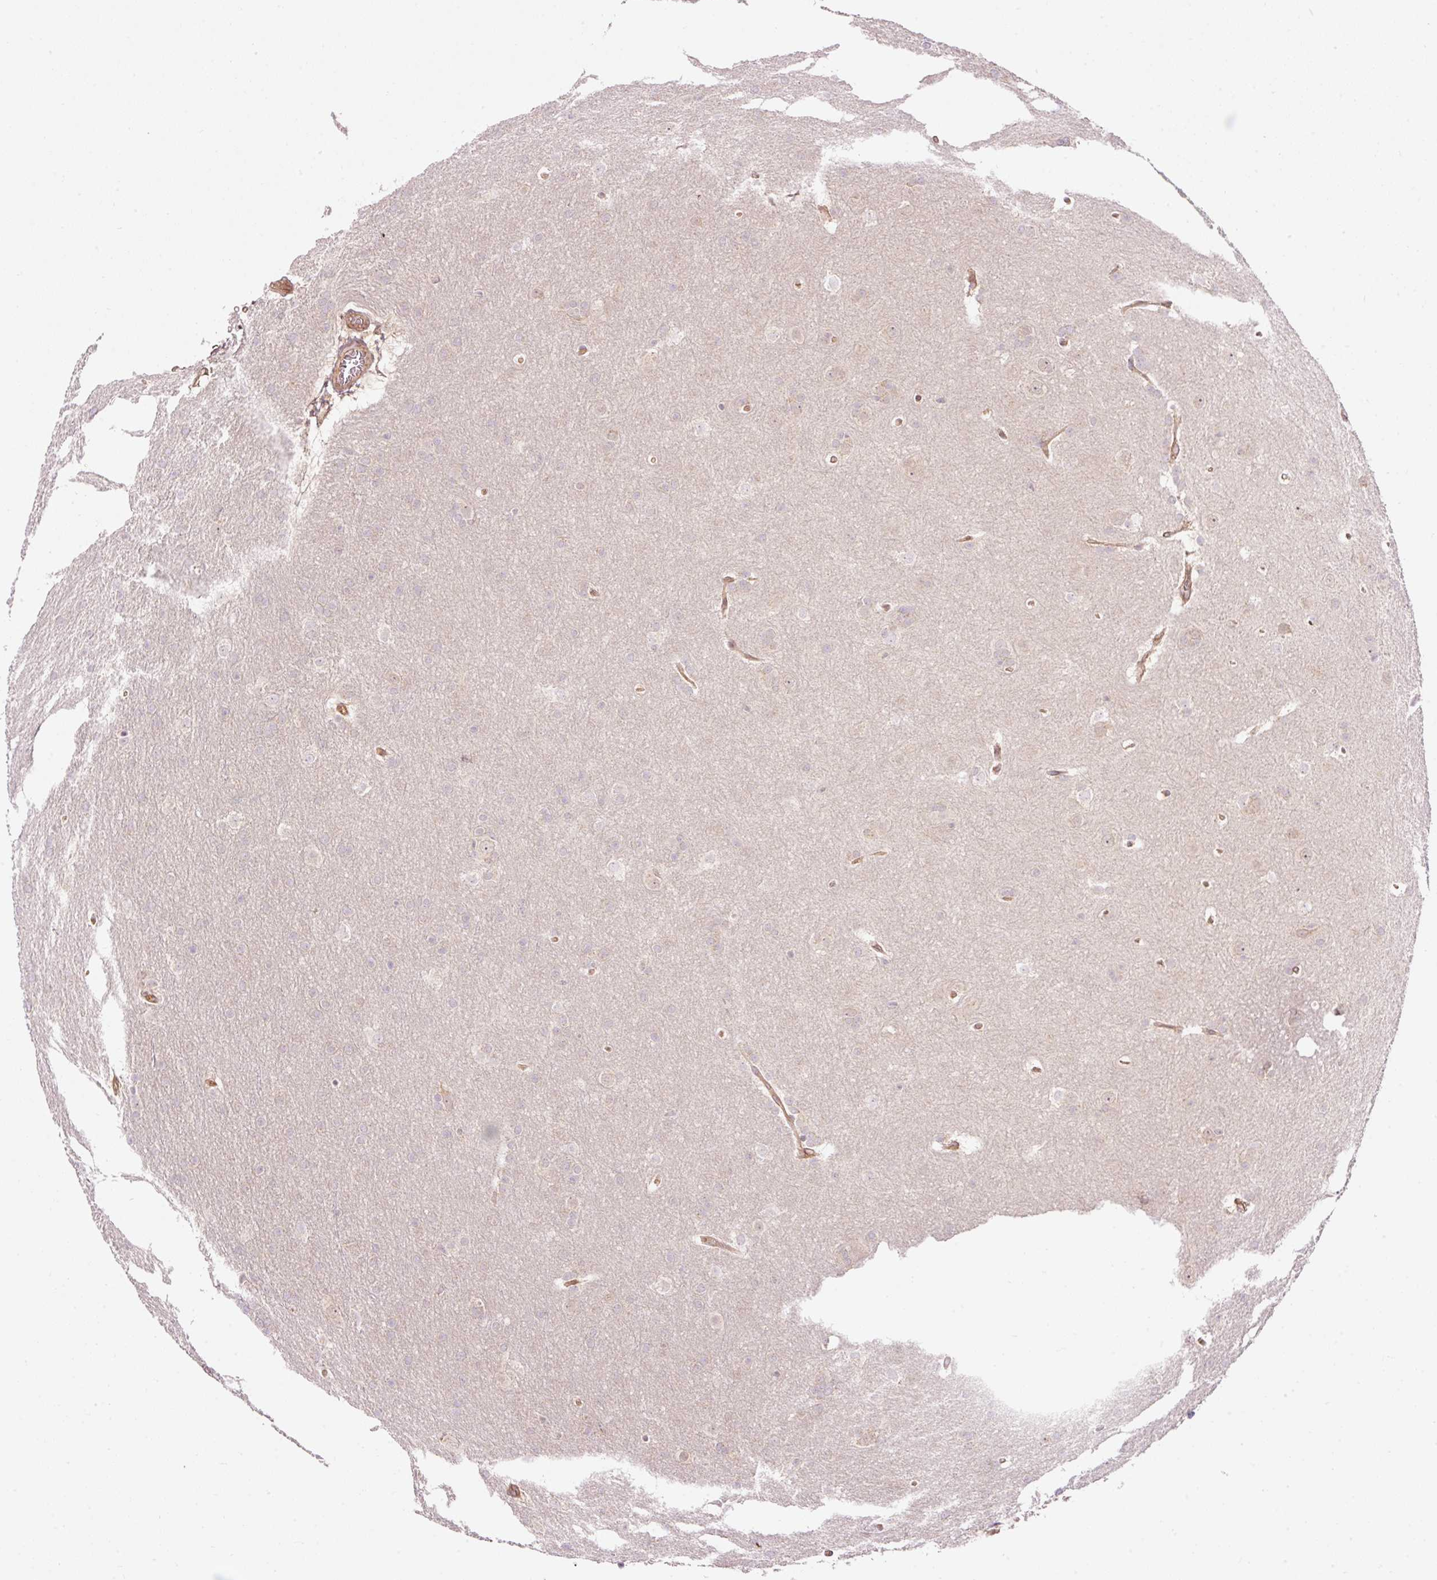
{"staining": {"intensity": "negative", "quantity": "none", "location": "none"}, "tissue": "glioma", "cell_type": "Tumor cells", "image_type": "cancer", "snomed": [{"axis": "morphology", "description": "Glioma, malignant, Low grade"}, {"axis": "topography", "description": "Brain"}], "caption": "Histopathology image shows no significant protein positivity in tumor cells of malignant low-grade glioma.", "gene": "ADCY4", "patient": {"sex": "female", "age": 32}}